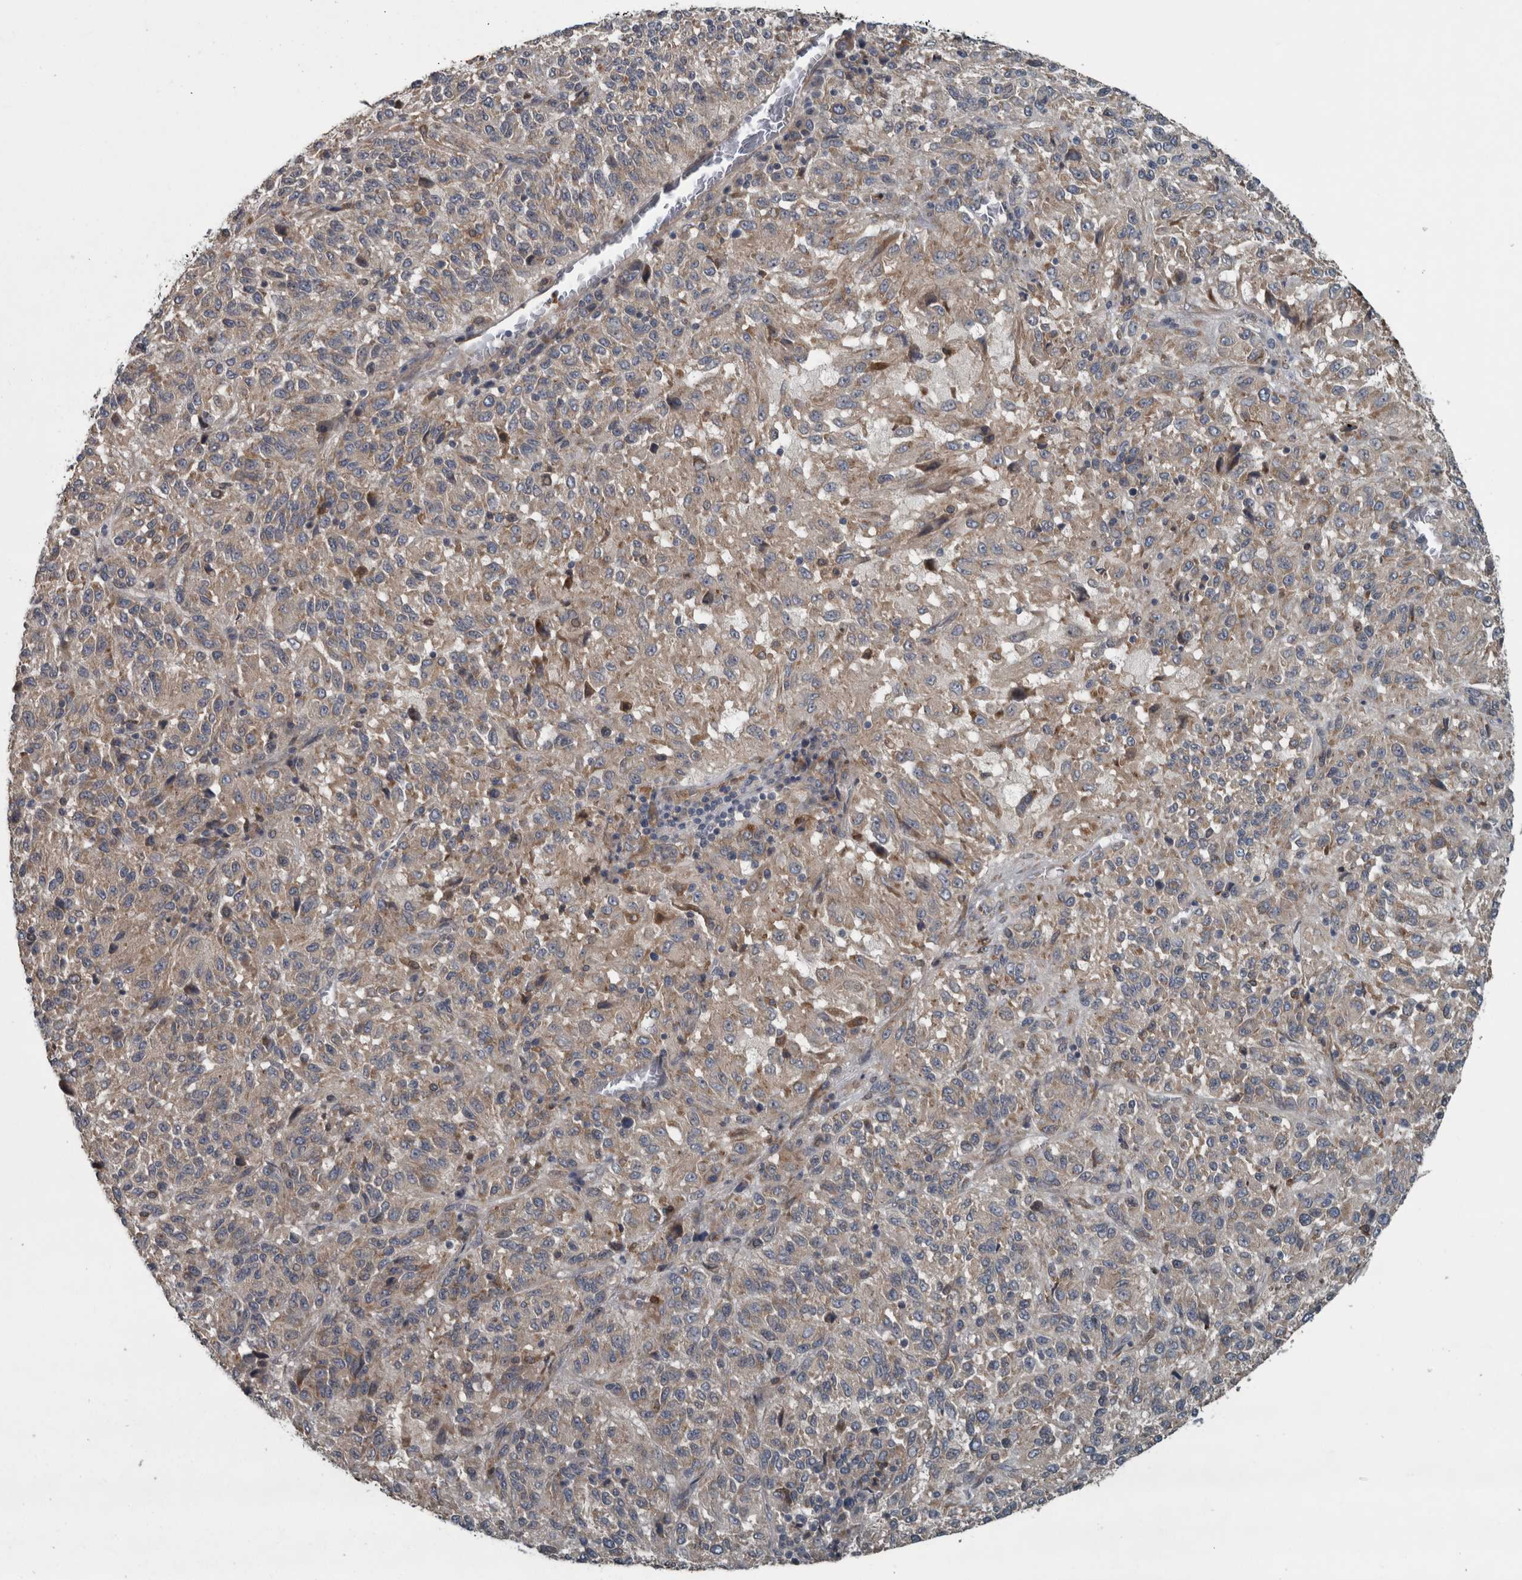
{"staining": {"intensity": "weak", "quantity": "25%-75%", "location": "cytoplasmic/membranous"}, "tissue": "melanoma", "cell_type": "Tumor cells", "image_type": "cancer", "snomed": [{"axis": "morphology", "description": "Malignant melanoma, Metastatic site"}, {"axis": "topography", "description": "Lung"}], "caption": "Melanoma stained with immunohistochemistry shows weak cytoplasmic/membranous staining in approximately 25%-75% of tumor cells. The protein of interest is shown in brown color, while the nuclei are stained blue.", "gene": "EXOC8", "patient": {"sex": "male", "age": 64}}